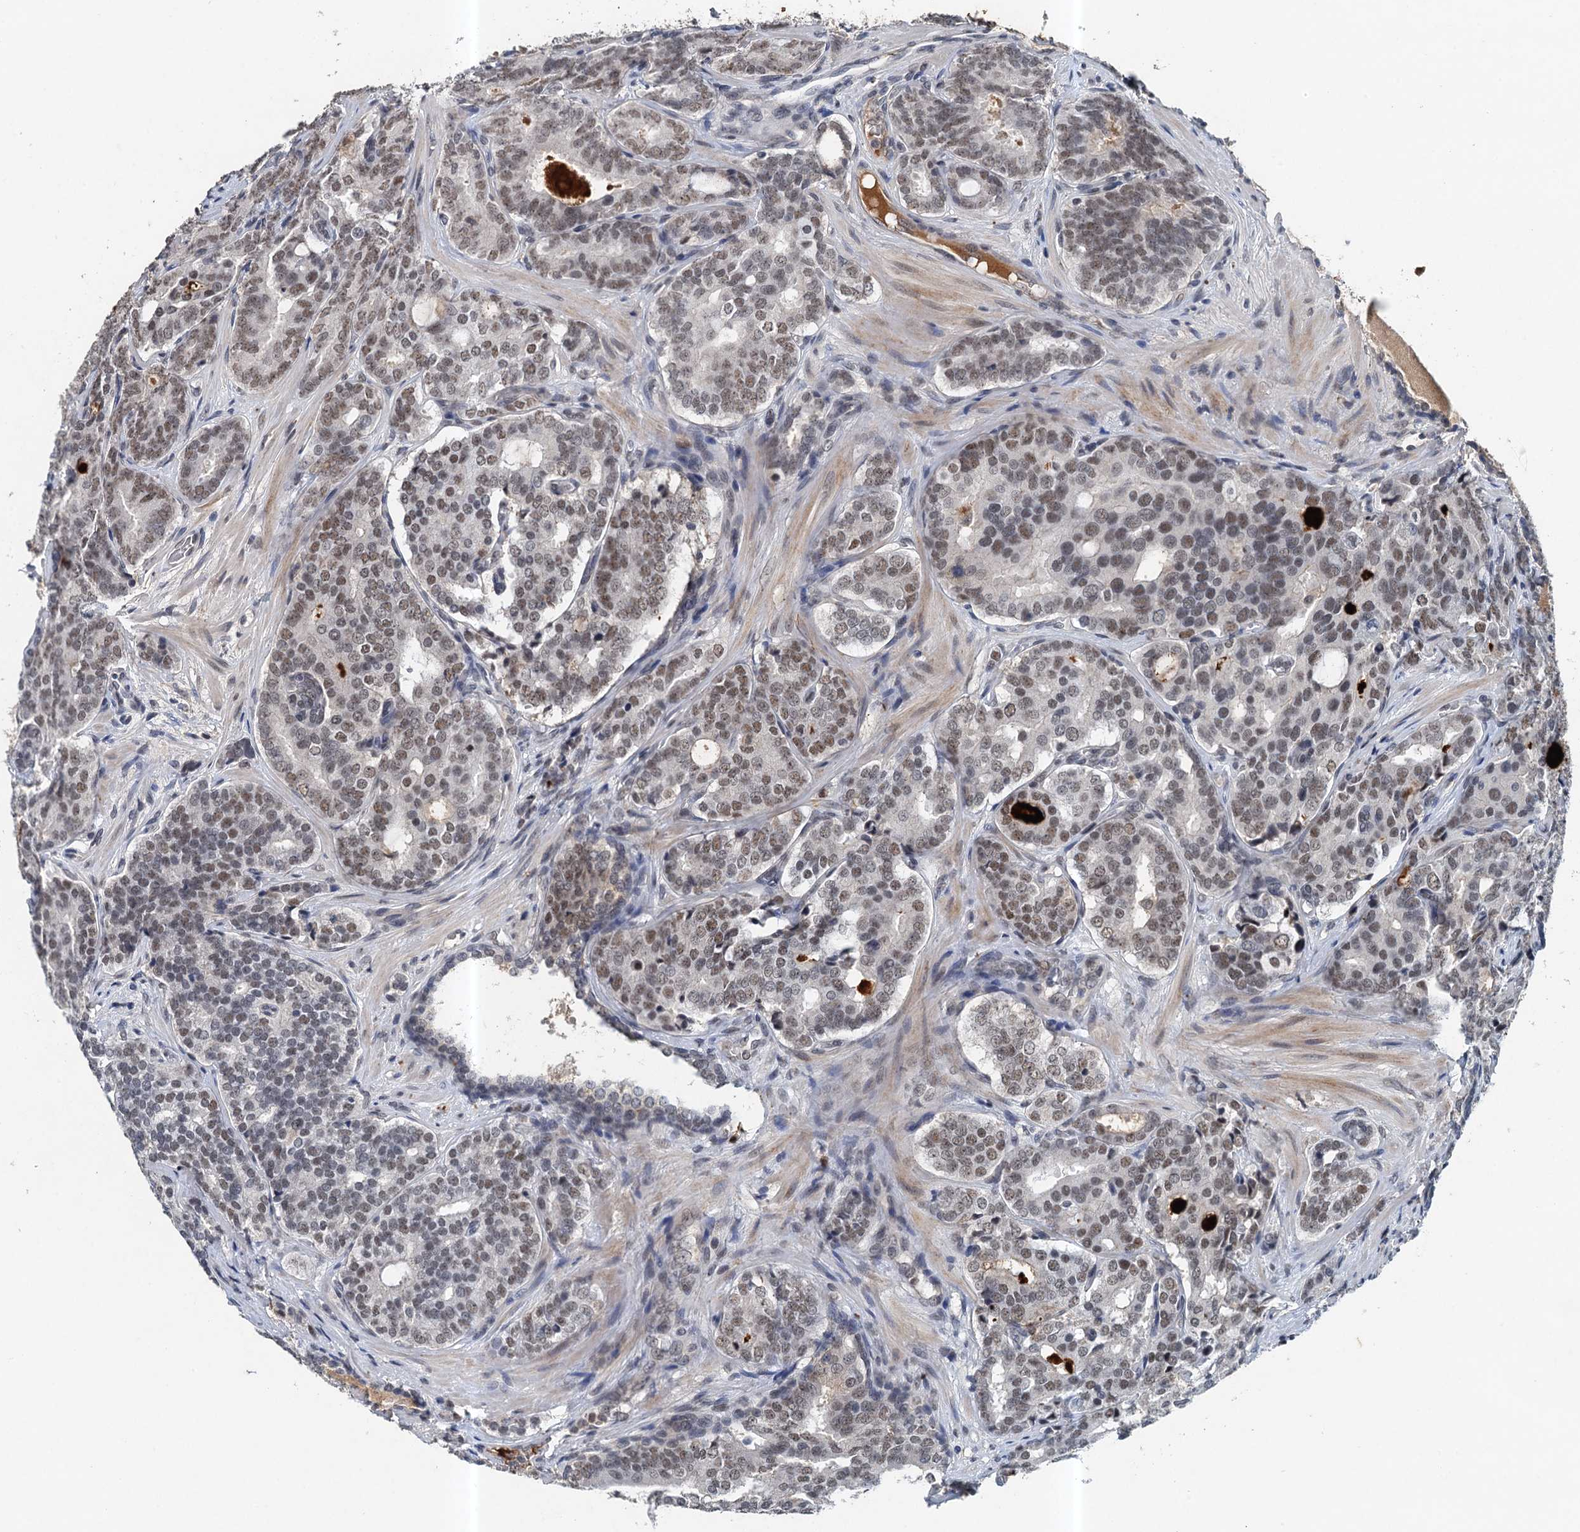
{"staining": {"intensity": "weak", "quantity": "25%-75%", "location": "nuclear"}, "tissue": "prostate cancer", "cell_type": "Tumor cells", "image_type": "cancer", "snomed": [{"axis": "morphology", "description": "Adenocarcinoma, High grade"}, {"axis": "topography", "description": "Prostate"}], "caption": "Approximately 25%-75% of tumor cells in human prostate adenocarcinoma (high-grade) display weak nuclear protein positivity as visualized by brown immunohistochemical staining.", "gene": "CSTF3", "patient": {"sex": "male", "age": 63}}